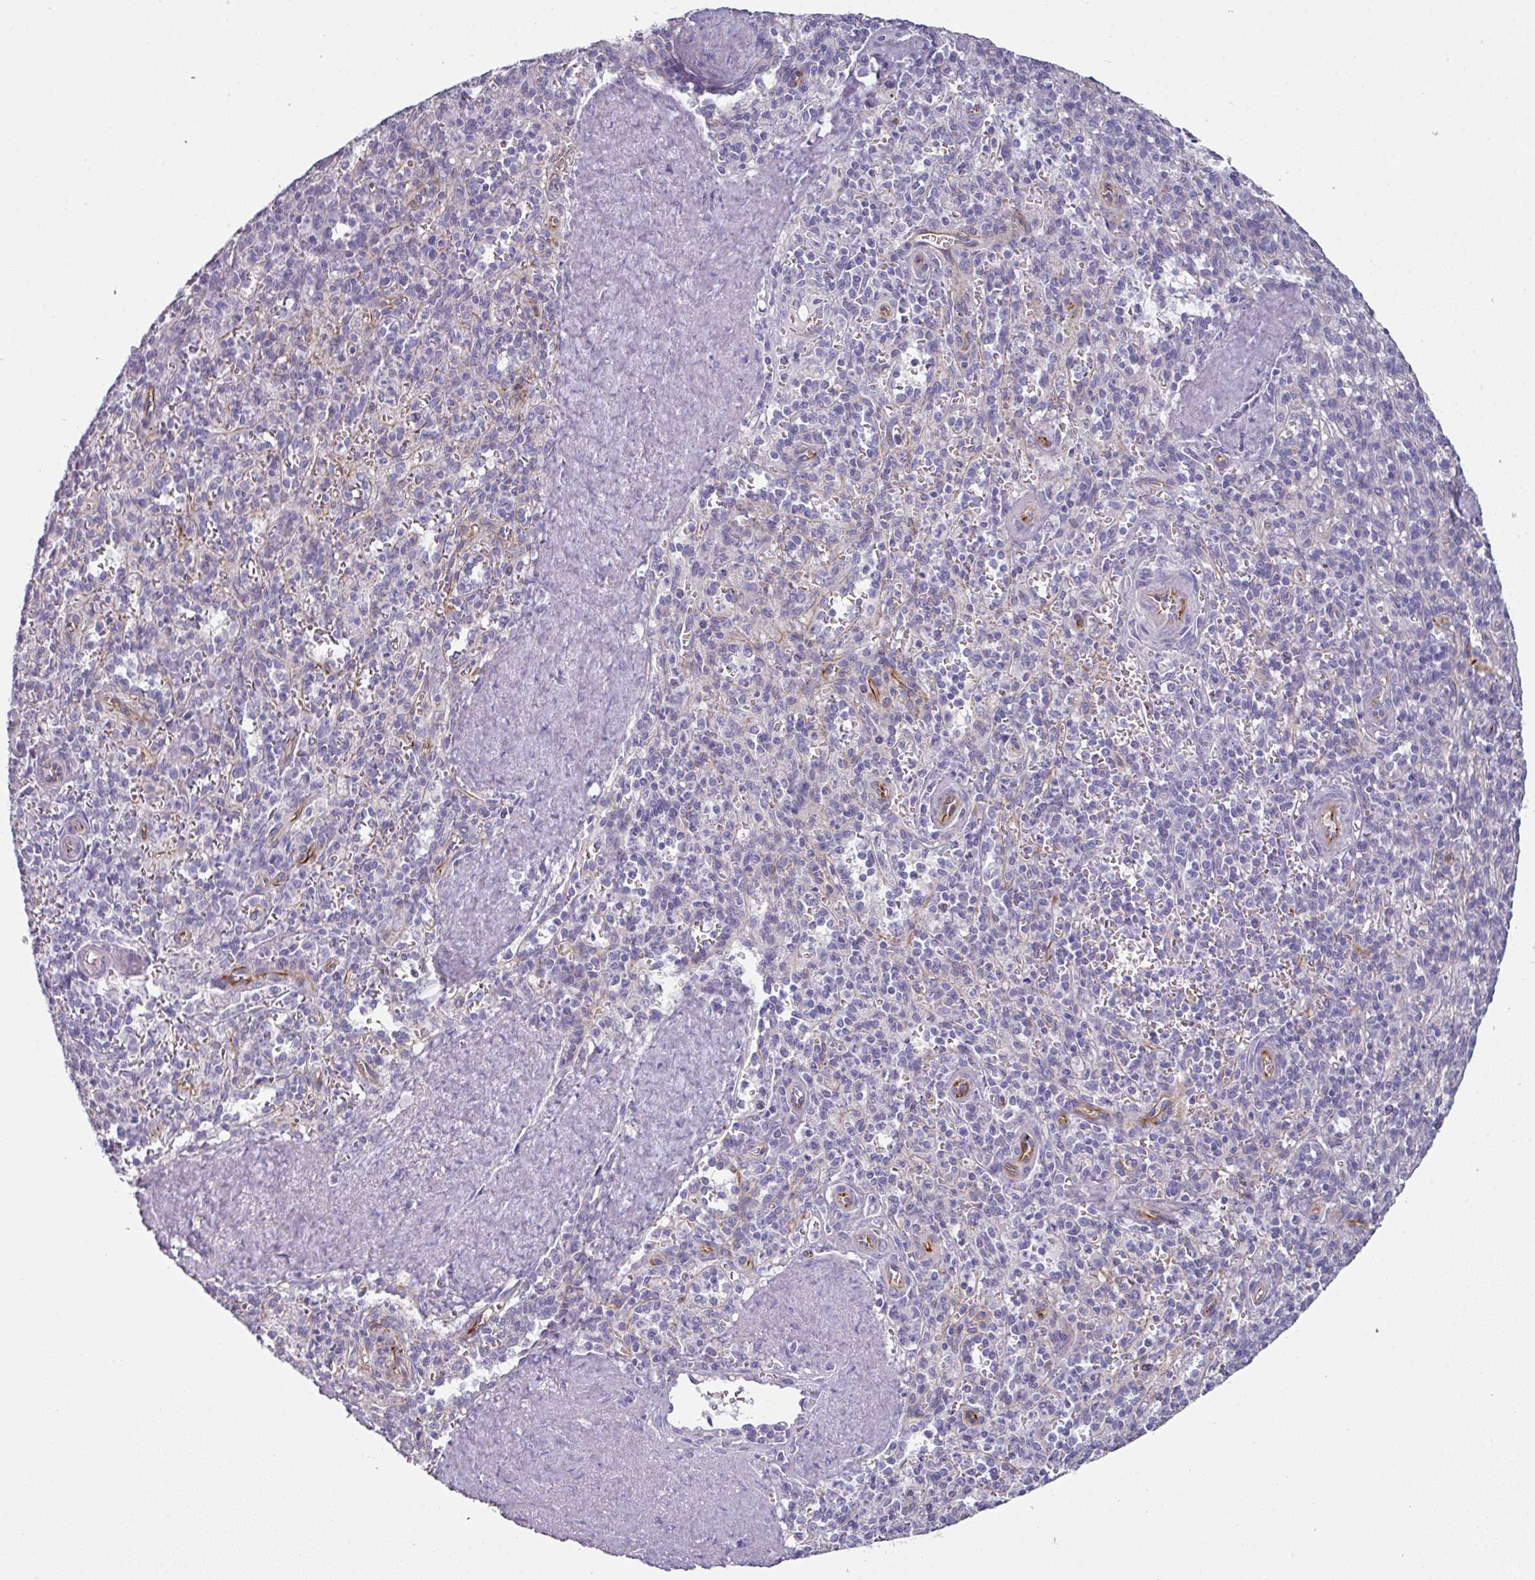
{"staining": {"intensity": "negative", "quantity": "none", "location": "none"}, "tissue": "spleen", "cell_type": "Cells in red pulp", "image_type": "normal", "snomed": [{"axis": "morphology", "description": "Normal tissue, NOS"}, {"axis": "topography", "description": "Spleen"}], "caption": "Spleen was stained to show a protein in brown. There is no significant expression in cells in red pulp. Nuclei are stained in blue.", "gene": "SLC17A7", "patient": {"sex": "female", "age": 70}}